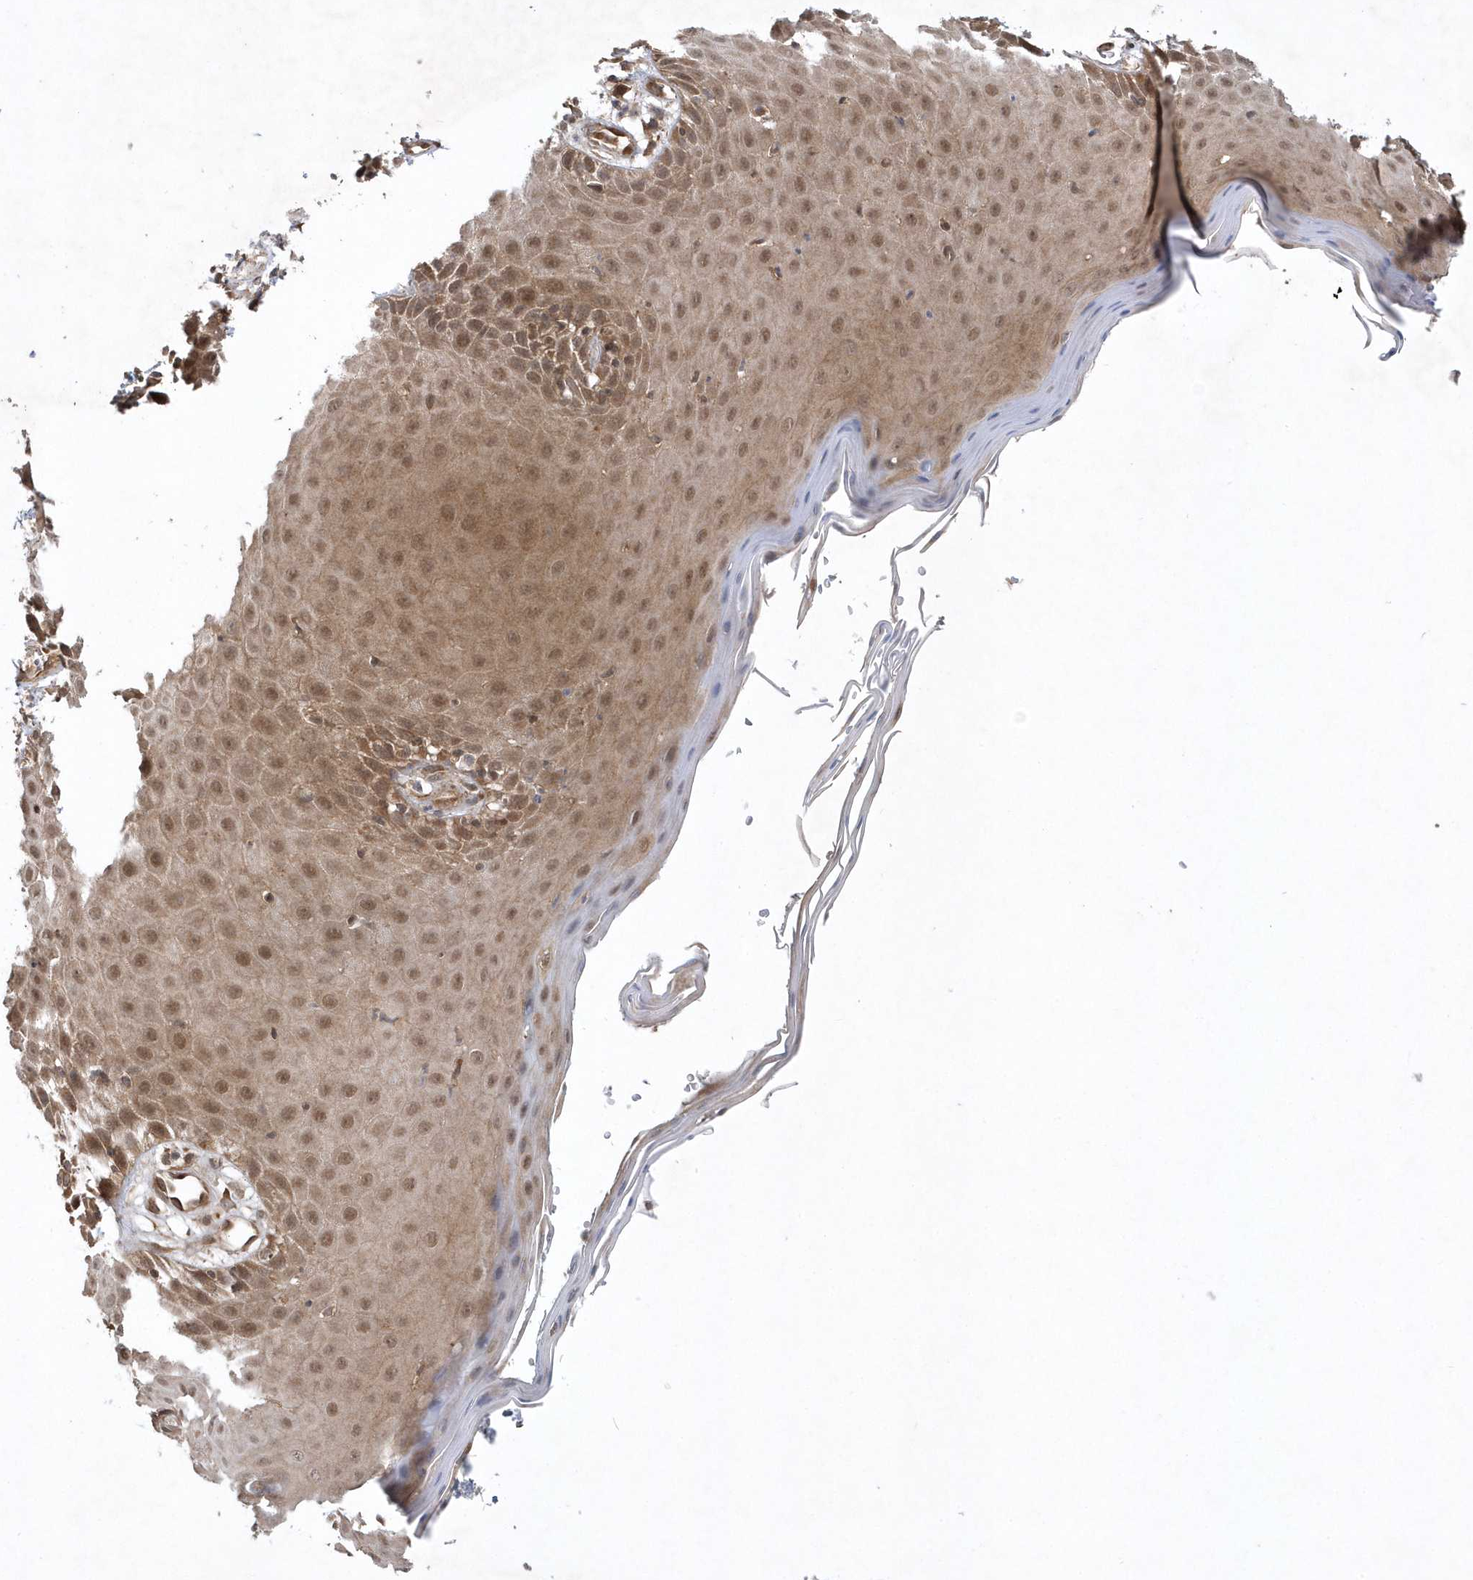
{"staining": {"intensity": "moderate", "quantity": ">75%", "location": "cytoplasmic/membranous,nuclear"}, "tissue": "skin", "cell_type": "Epidermal cells", "image_type": "normal", "snomed": [{"axis": "morphology", "description": "Normal tissue, NOS"}, {"axis": "topography", "description": "Vulva"}], "caption": "A medium amount of moderate cytoplasmic/membranous,nuclear staining is appreciated in approximately >75% of epidermal cells in unremarkable skin. (DAB IHC with brightfield microscopy, high magnification).", "gene": "GFM2", "patient": {"sex": "female", "age": 68}}